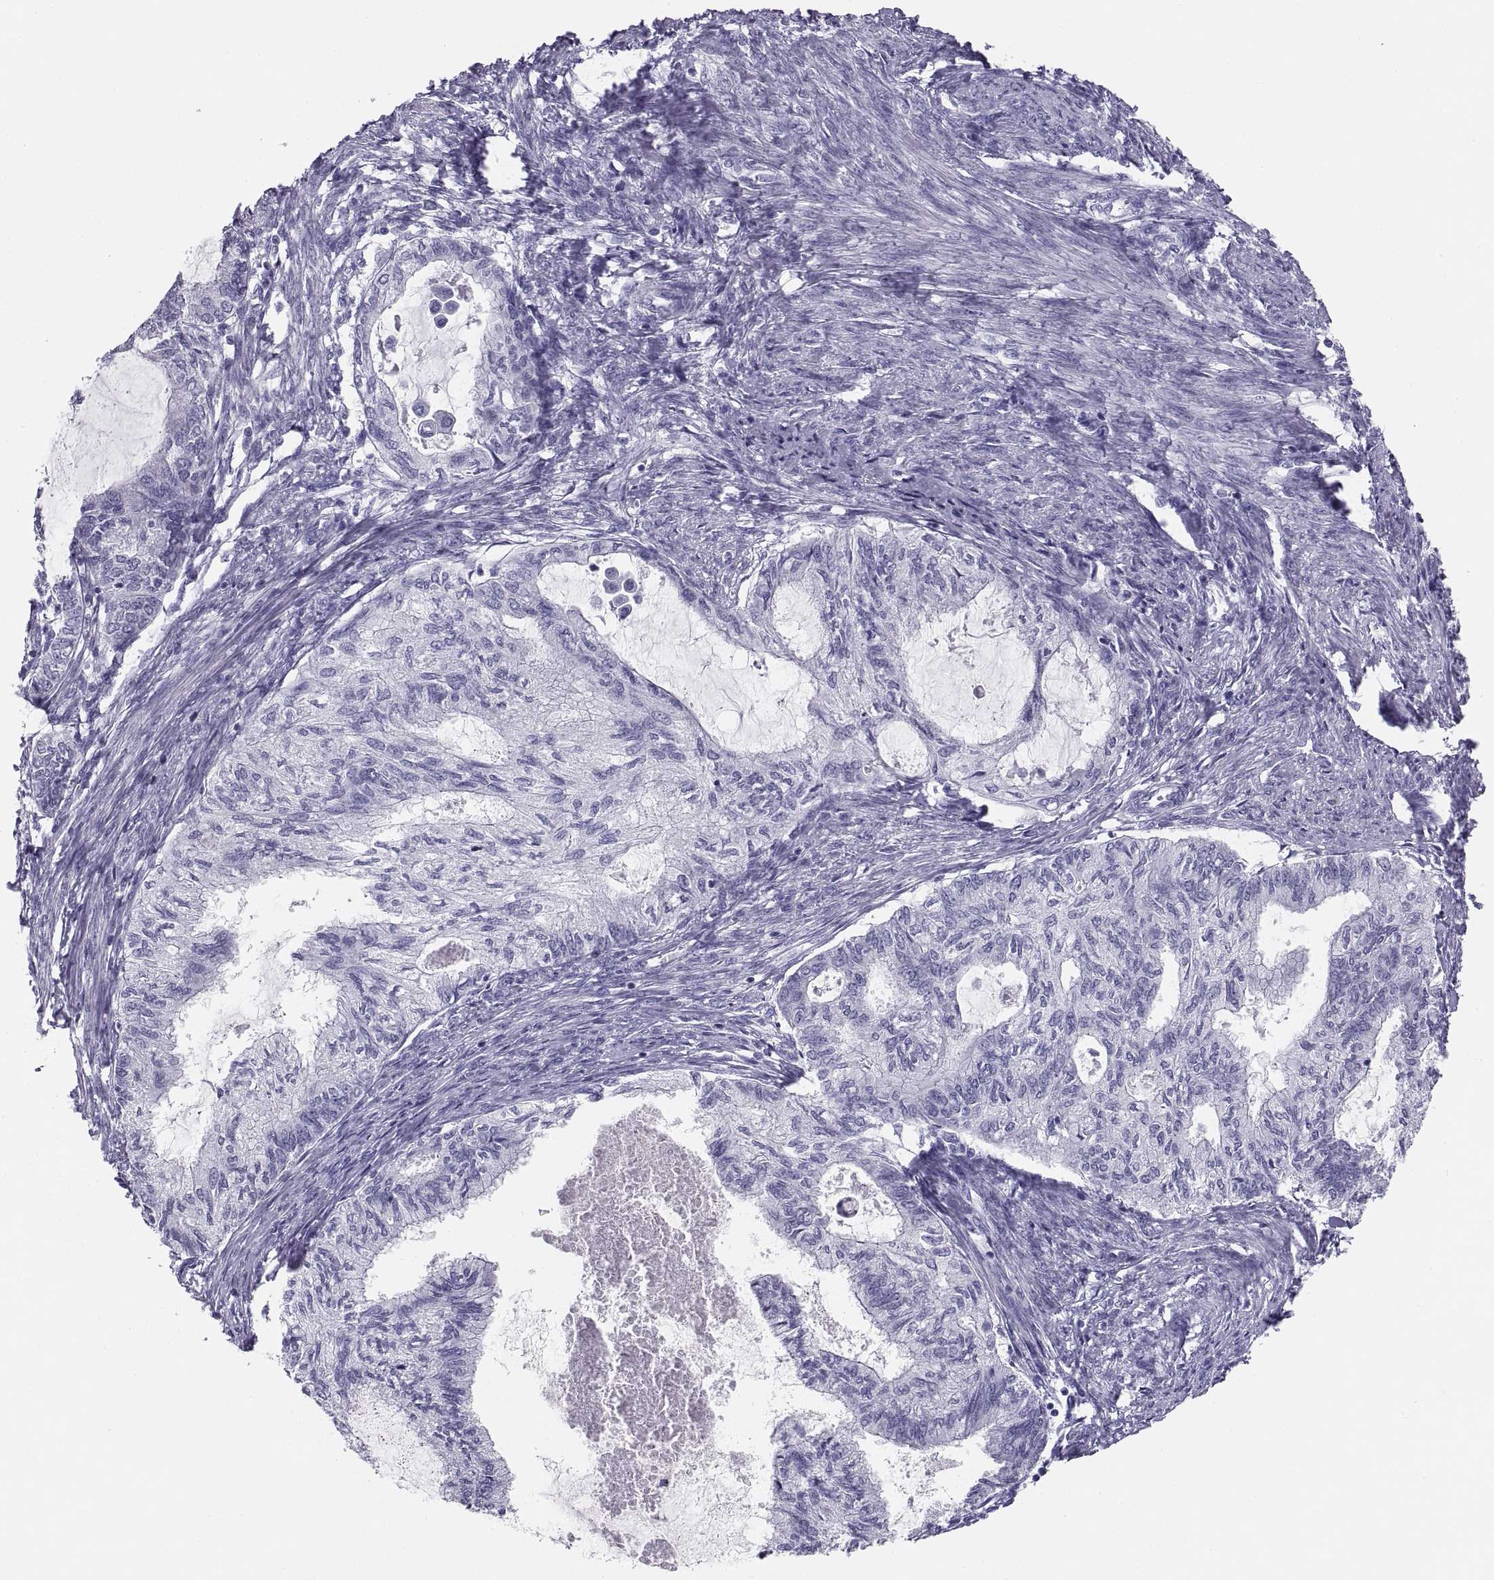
{"staining": {"intensity": "negative", "quantity": "none", "location": "none"}, "tissue": "endometrial cancer", "cell_type": "Tumor cells", "image_type": "cancer", "snomed": [{"axis": "morphology", "description": "Adenocarcinoma, NOS"}, {"axis": "topography", "description": "Endometrium"}], "caption": "This is an immunohistochemistry micrograph of adenocarcinoma (endometrial). There is no positivity in tumor cells.", "gene": "PAX2", "patient": {"sex": "female", "age": 86}}